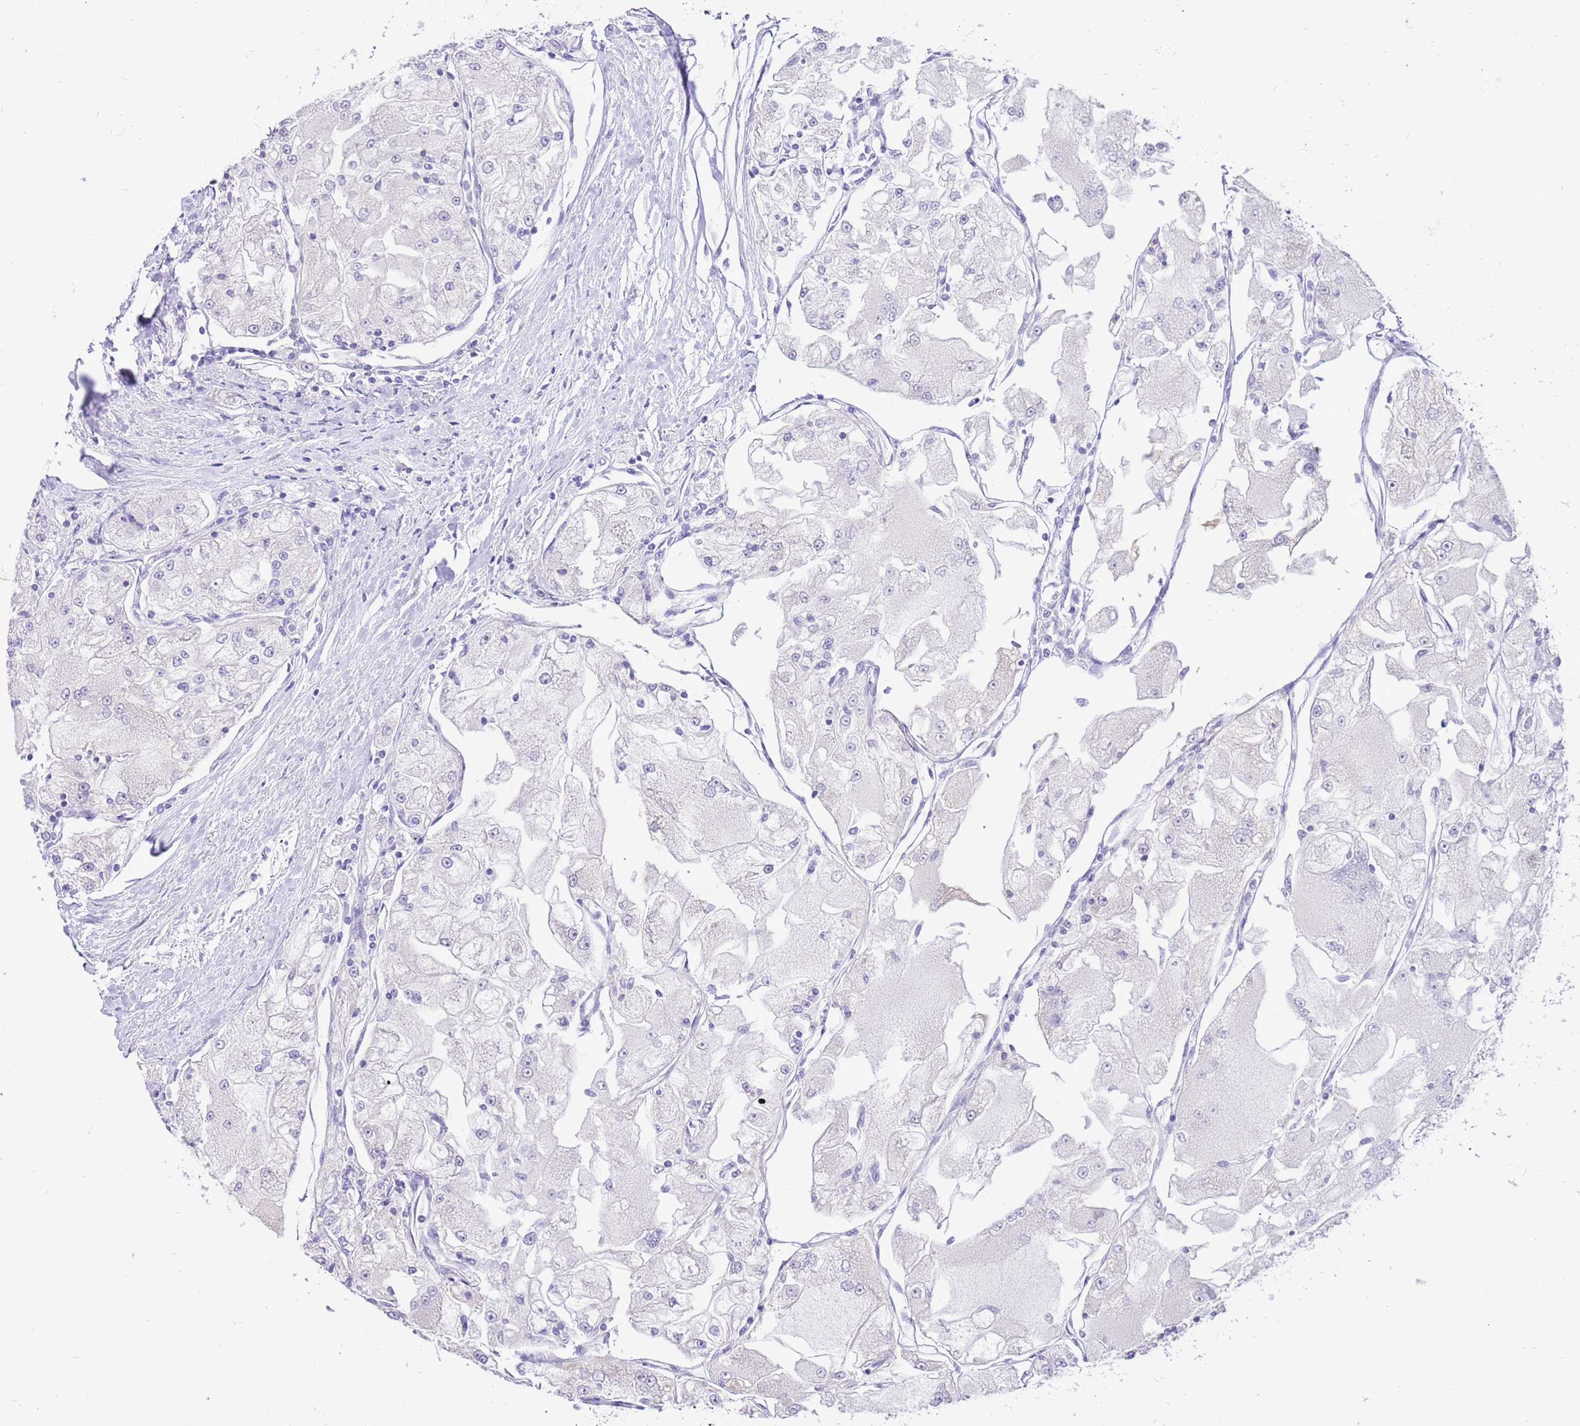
{"staining": {"intensity": "negative", "quantity": "none", "location": "none"}, "tissue": "renal cancer", "cell_type": "Tumor cells", "image_type": "cancer", "snomed": [{"axis": "morphology", "description": "Adenocarcinoma, NOS"}, {"axis": "topography", "description": "Kidney"}], "caption": "A high-resolution photomicrograph shows immunohistochemistry staining of renal adenocarcinoma, which exhibits no significant positivity in tumor cells.", "gene": "GLCE", "patient": {"sex": "female", "age": 72}}